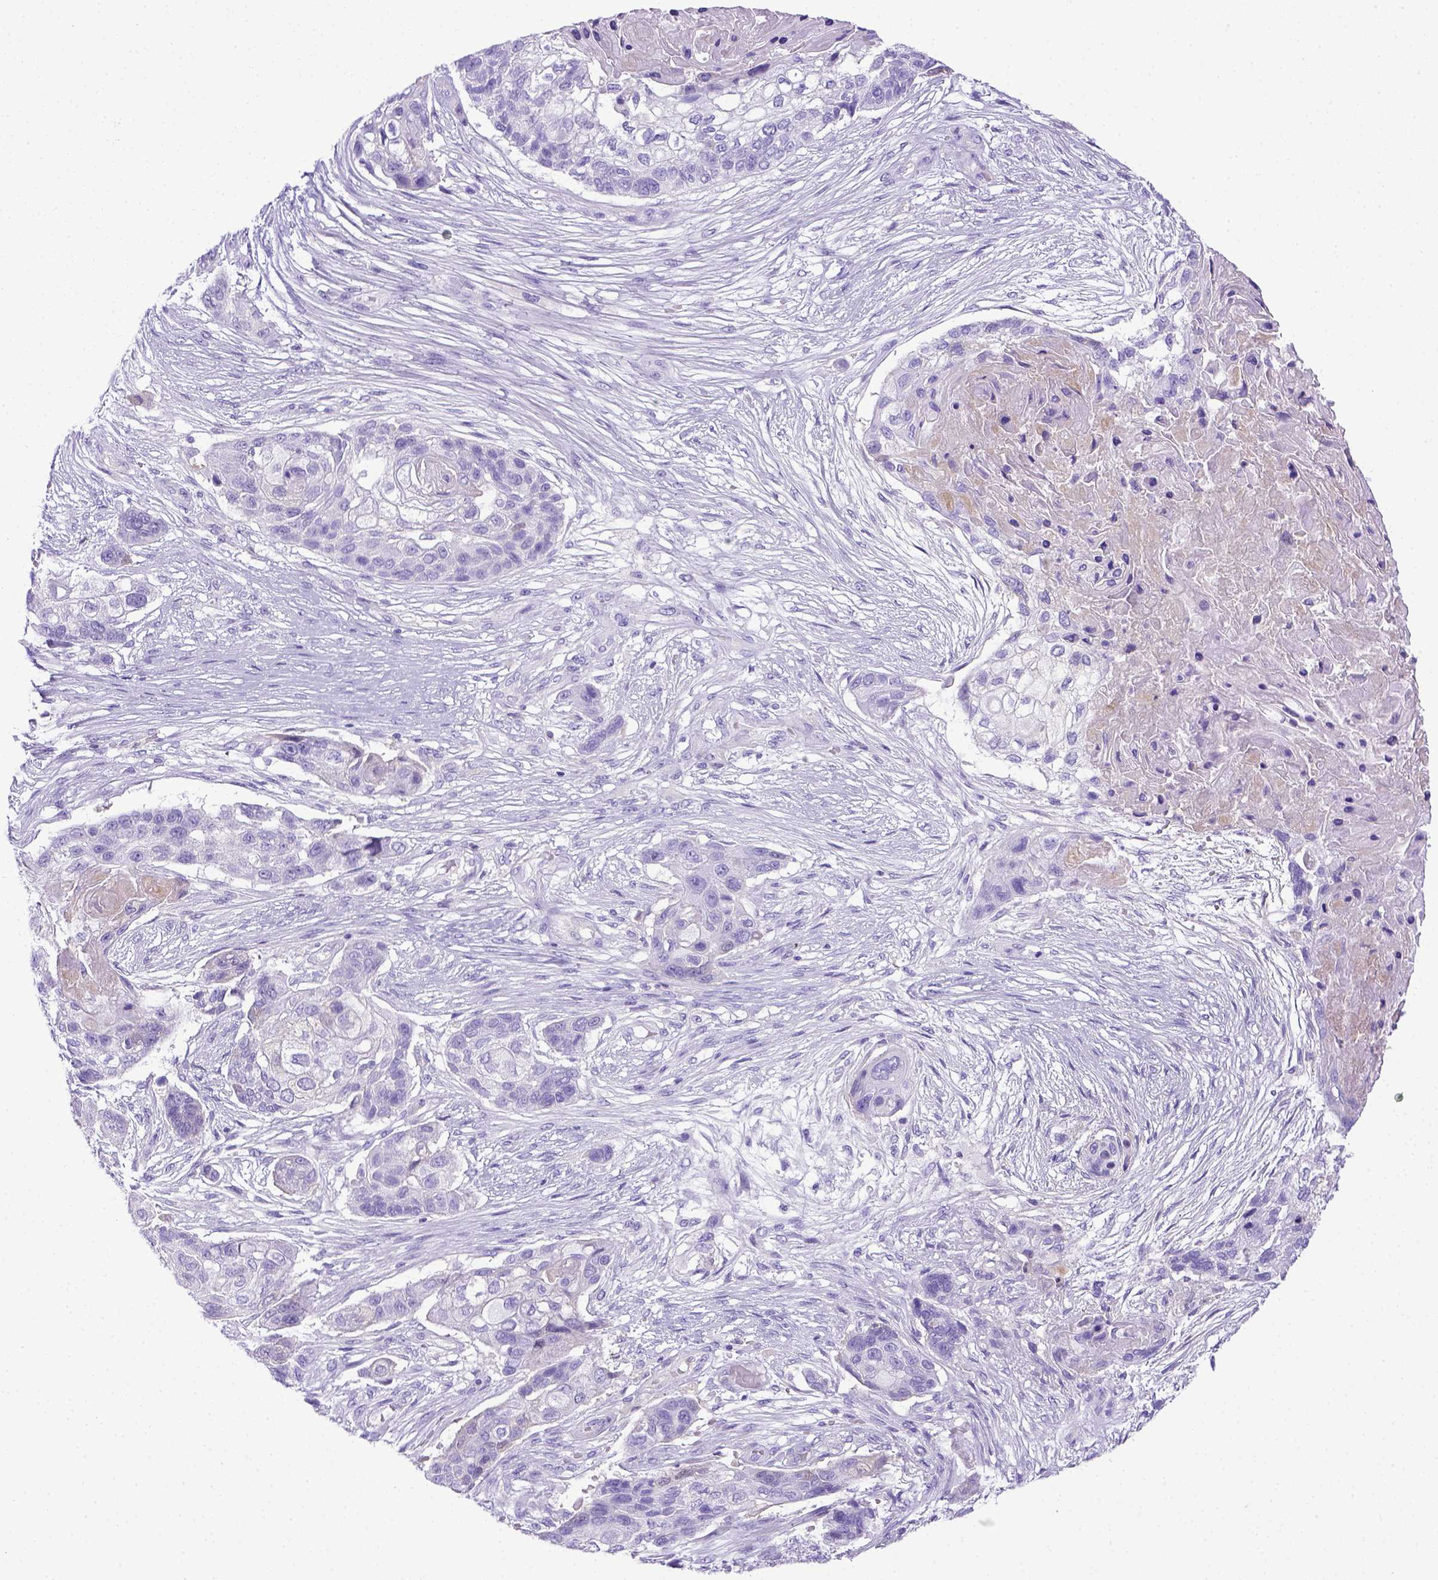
{"staining": {"intensity": "negative", "quantity": "none", "location": "none"}, "tissue": "lung cancer", "cell_type": "Tumor cells", "image_type": "cancer", "snomed": [{"axis": "morphology", "description": "Squamous cell carcinoma, NOS"}, {"axis": "topography", "description": "Lung"}], "caption": "Immunohistochemistry (IHC) photomicrograph of squamous cell carcinoma (lung) stained for a protein (brown), which exhibits no positivity in tumor cells.", "gene": "ITIH4", "patient": {"sex": "male", "age": 69}}